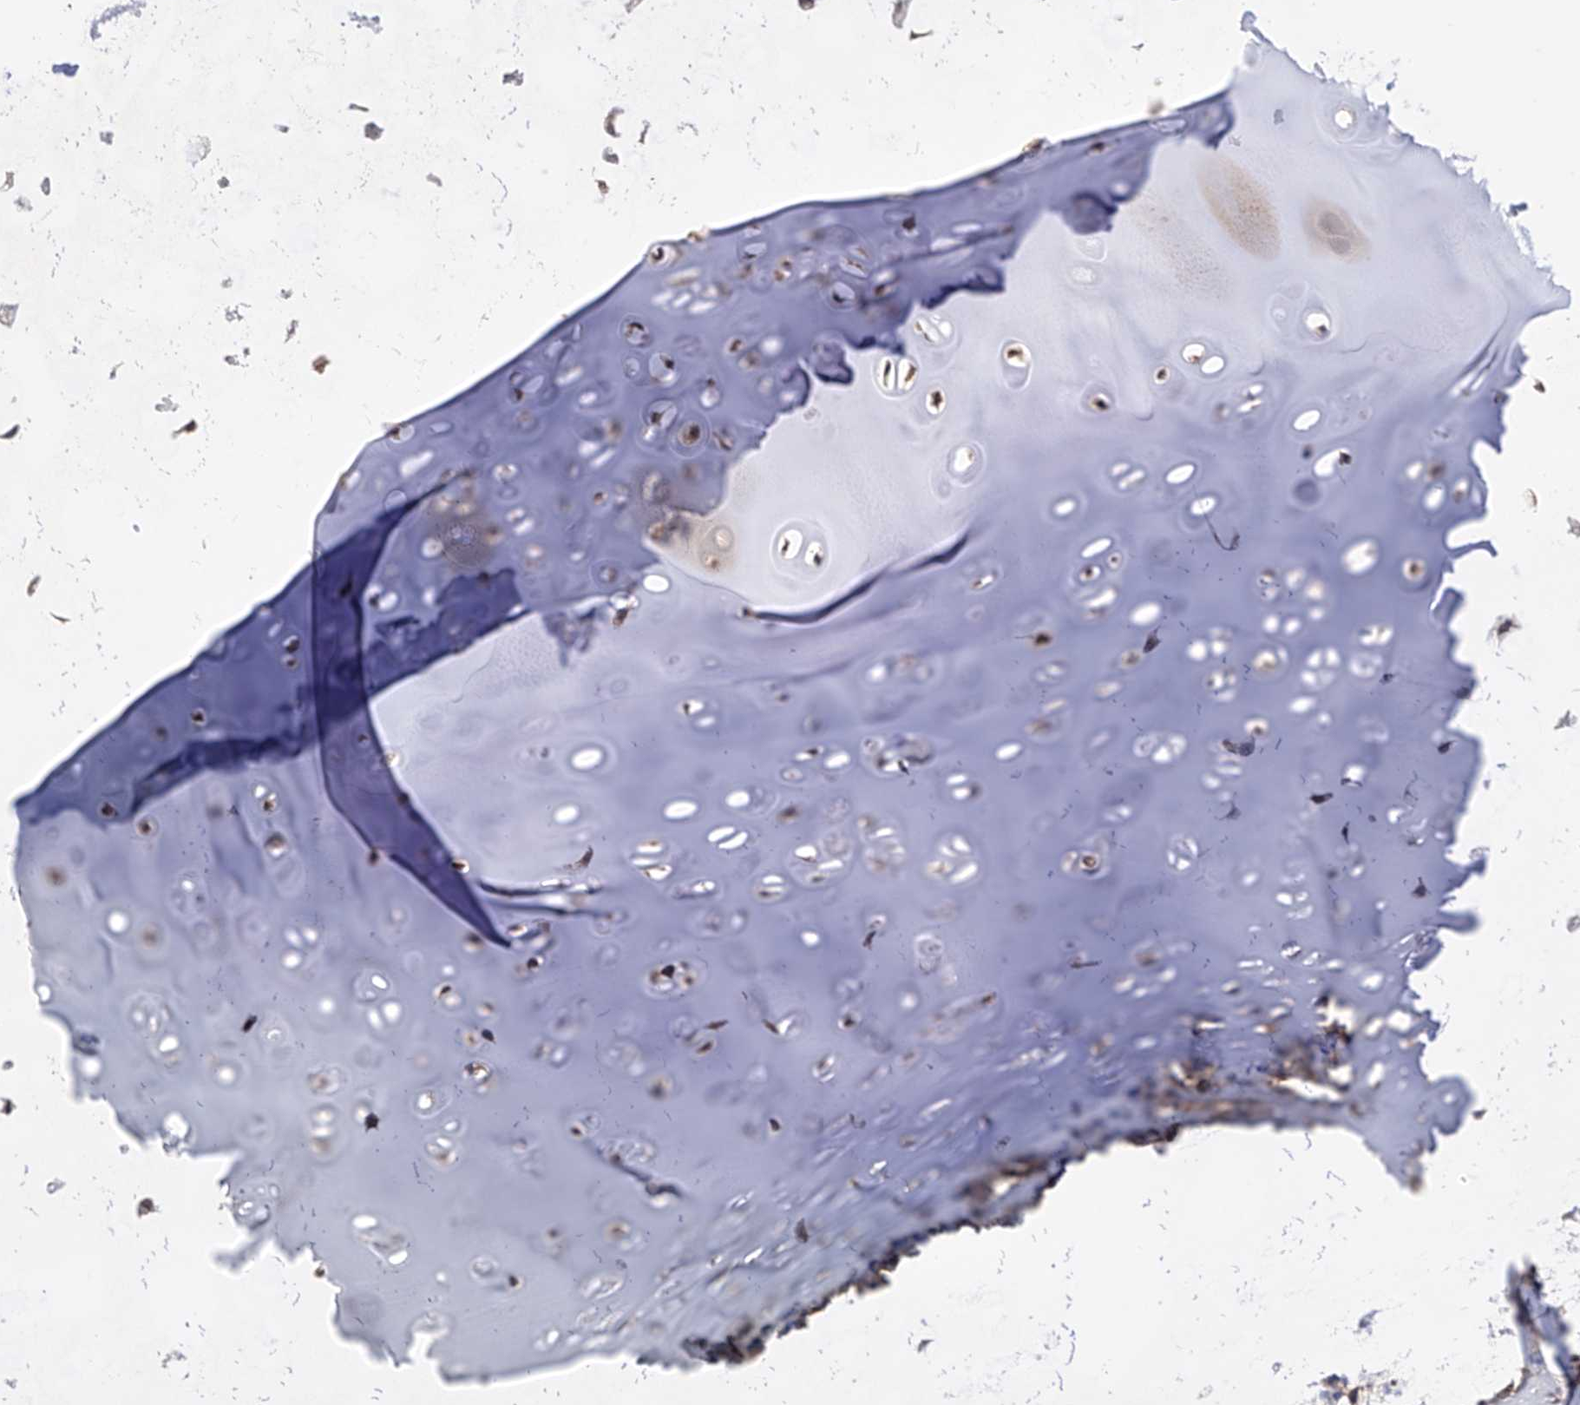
{"staining": {"intensity": "negative", "quantity": "none", "location": "none"}, "tissue": "adipose tissue", "cell_type": "Adipocytes", "image_type": "normal", "snomed": [{"axis": "morphology", "description": "Normal tissue, NOS"}, {"axis": "morphology", "description": "Basal cell carcinoma"}, {"axis": "topography", "description": "Cartilage tissue"}, {"axis": "topography", "description": "Nasopharynx"}, {"axis": "topography", "description": "Oral tissue"}], "caption": "A high-resolution image shows IHC staining of benign adipose tissue, which reveals no significant expression in adipocytes.", "gene": "USP45", "patient": {"sex": "female", "age": 77}}